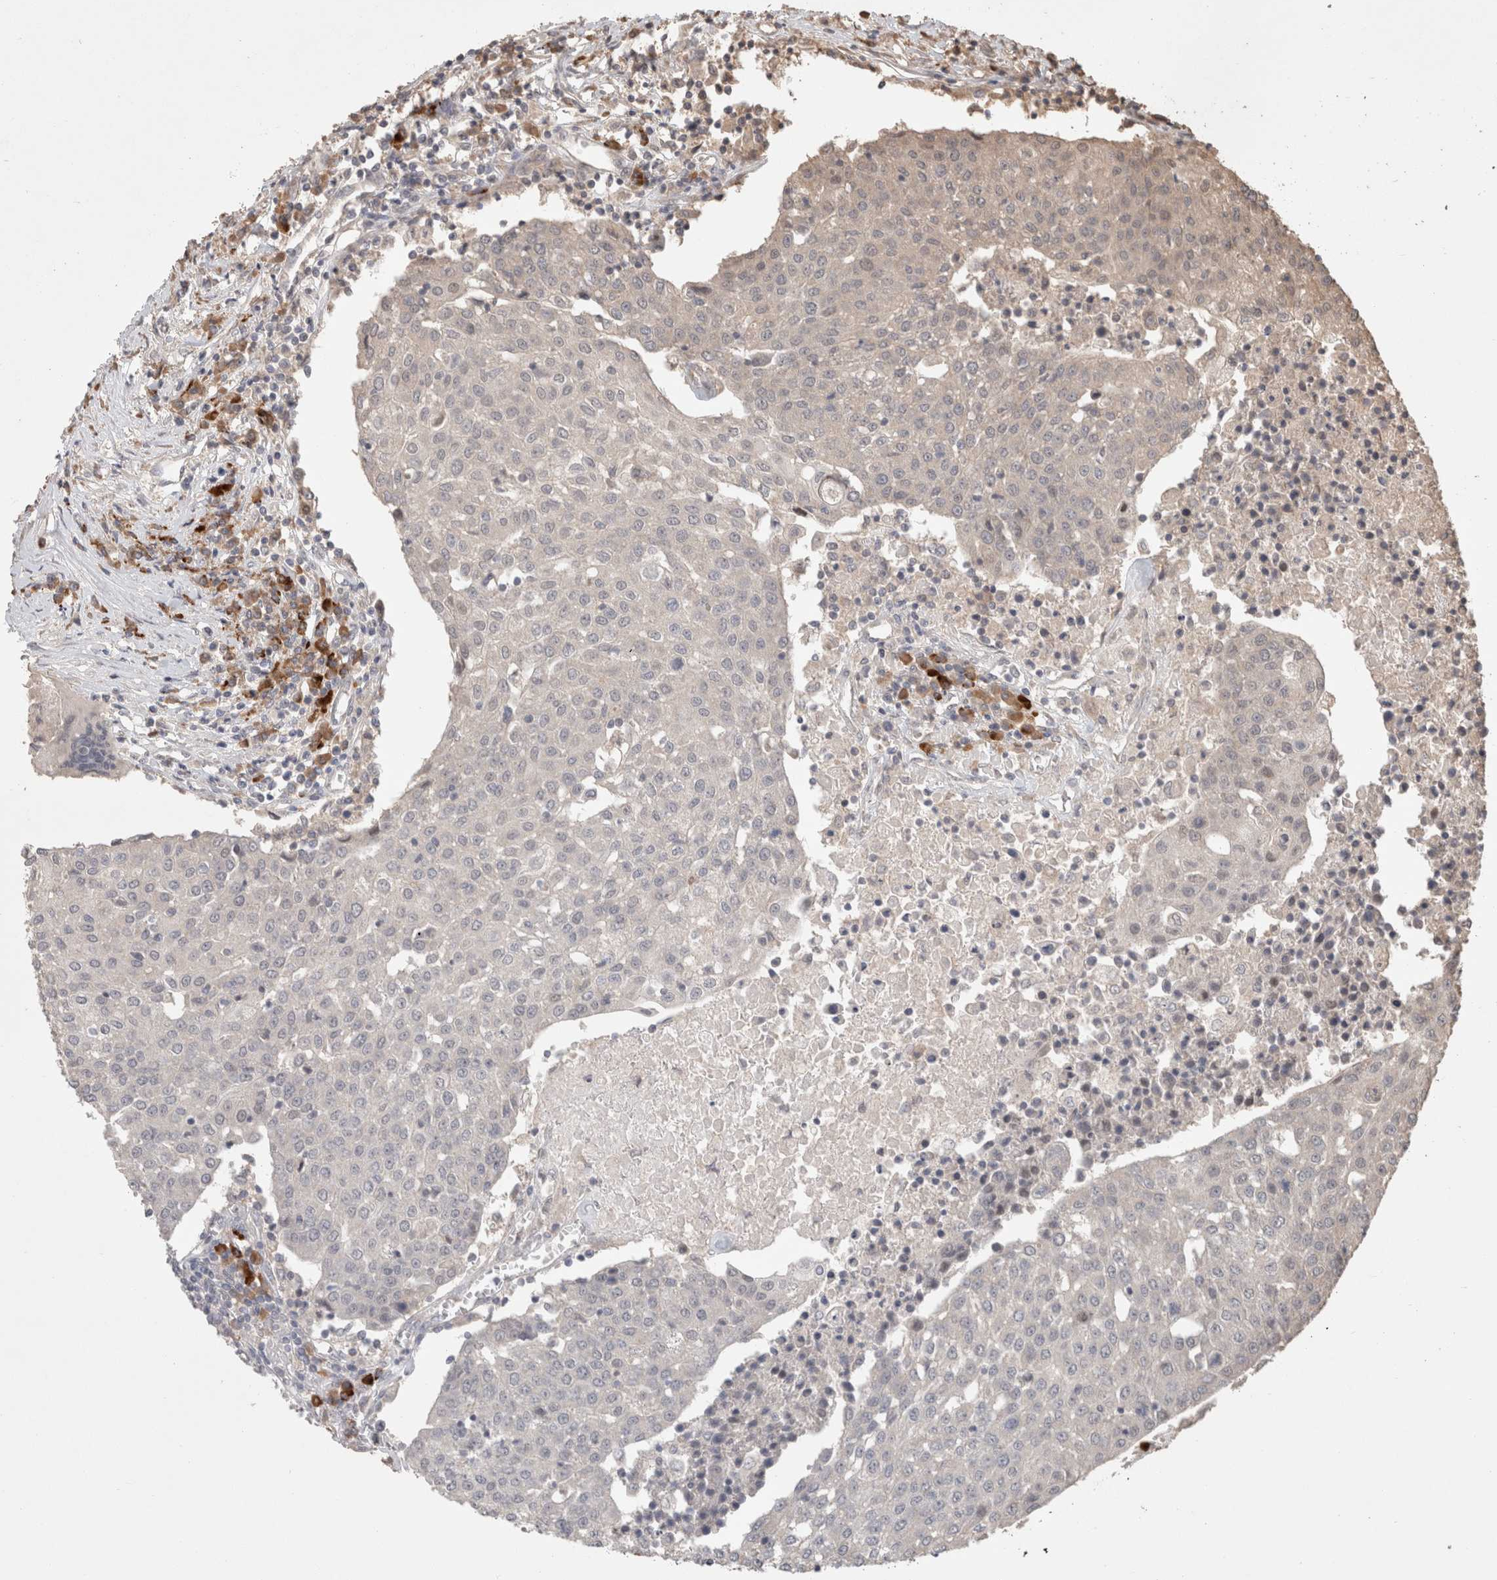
{"staining": {"intensity": "negative", "quantity": "none", "location": "none"}, "tissue": "urothelial cancer", "cell_type": "Tumor cells", "image_type": "cancer", "snomed": [{"axis": "morphology", "description": "Urothelial carcinoma, High grade"}, {"axis": "topography", "description": "Urinary bladder"}], "caption": "A micrograph of human urothelial cancer is negative for staining in tumor cells.", "gene": "HROB", "patient": {"sex": "female", "age": 85}}